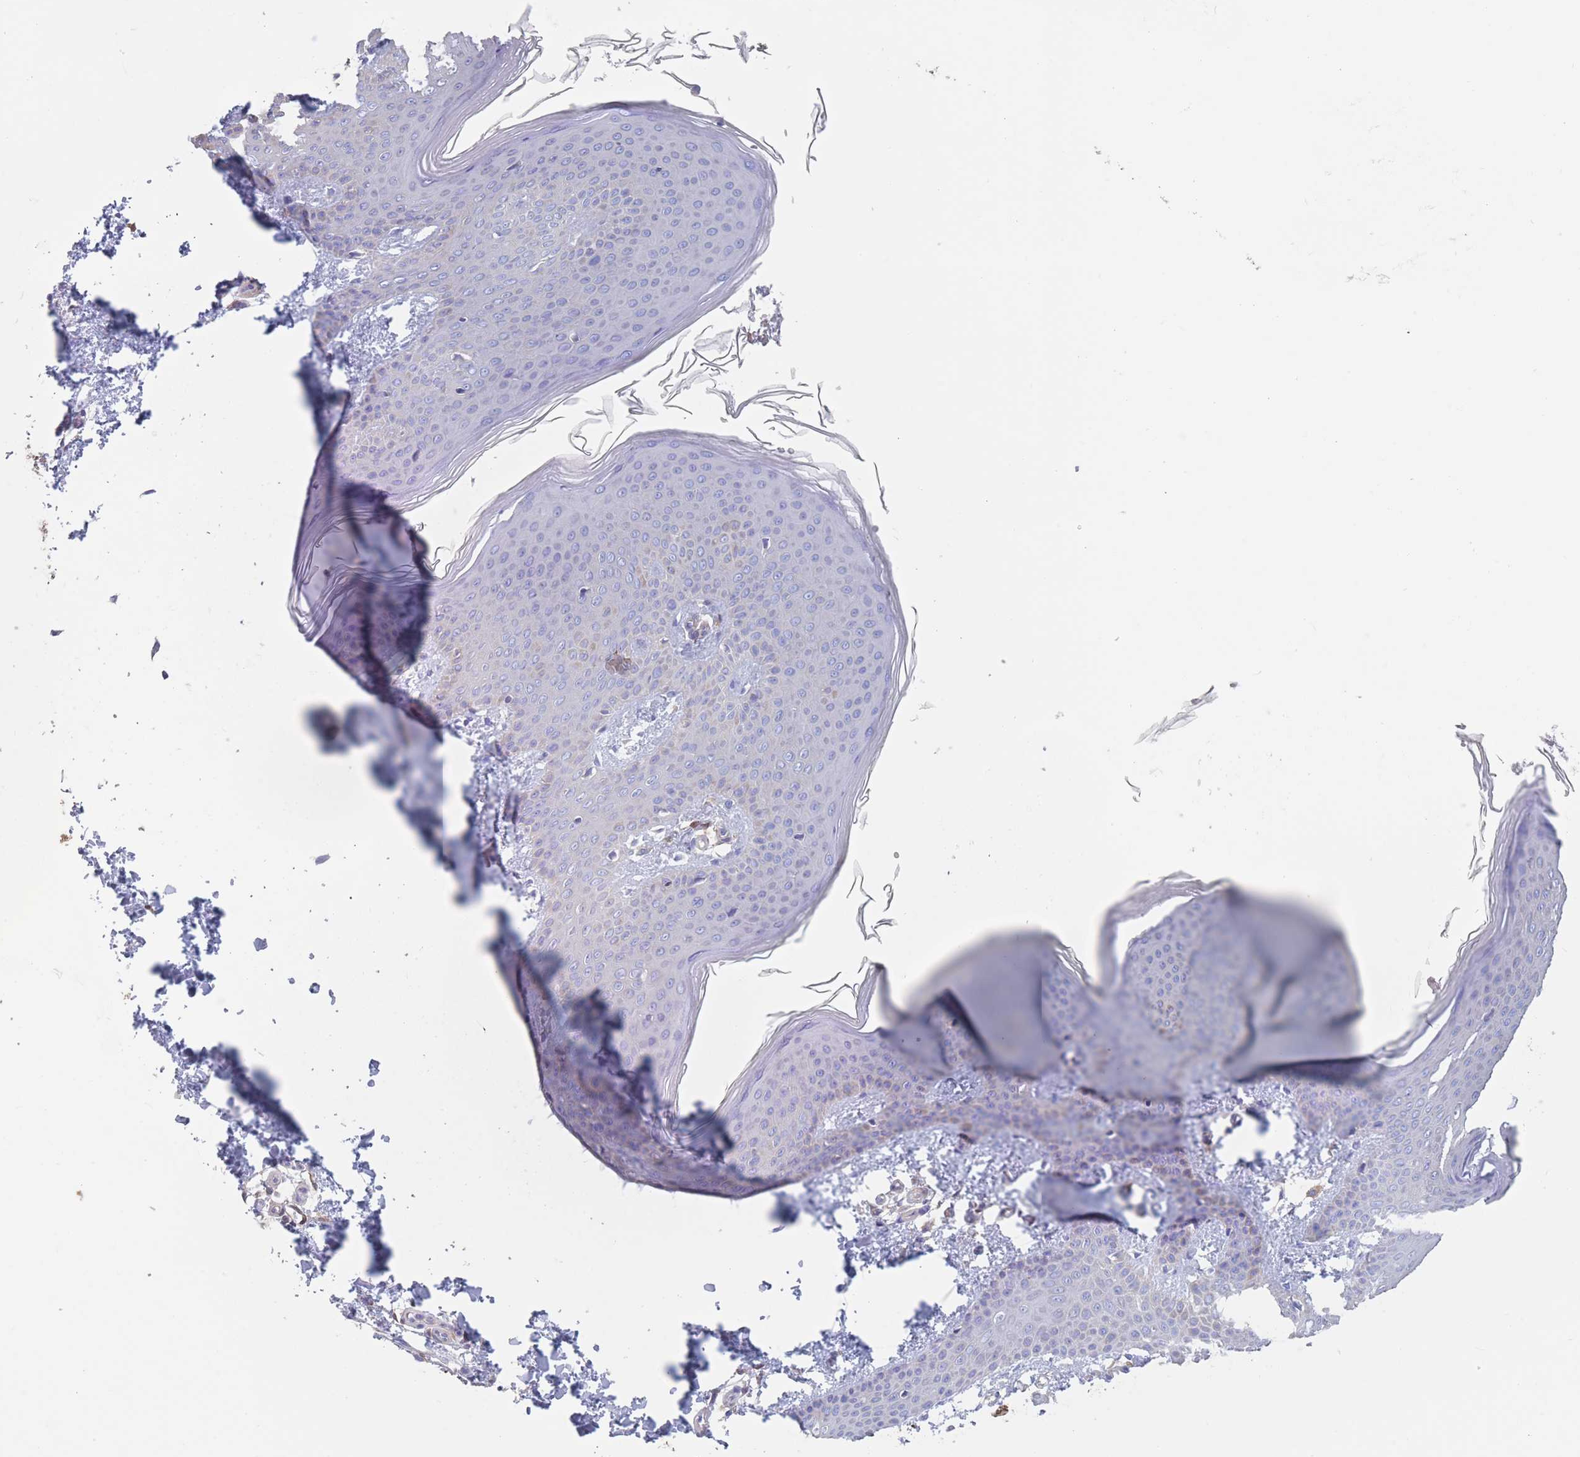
{"staining": {"intensity": "negative", "quantity": "none", "location": "none"}, "tissue": "skin", "cell_type": "Fibroblasts", "image_type": "normal", "snomed": [{"axis": "morphology", "description": "Normal tissue, NOS"}, {"axis": "topography", "description": "Skin"}], "caption": "Fibroblasts show no significant protein positivity in normal skin.", "gene": "ADH1A", "patient": {"sex": "male", "age": 36}}